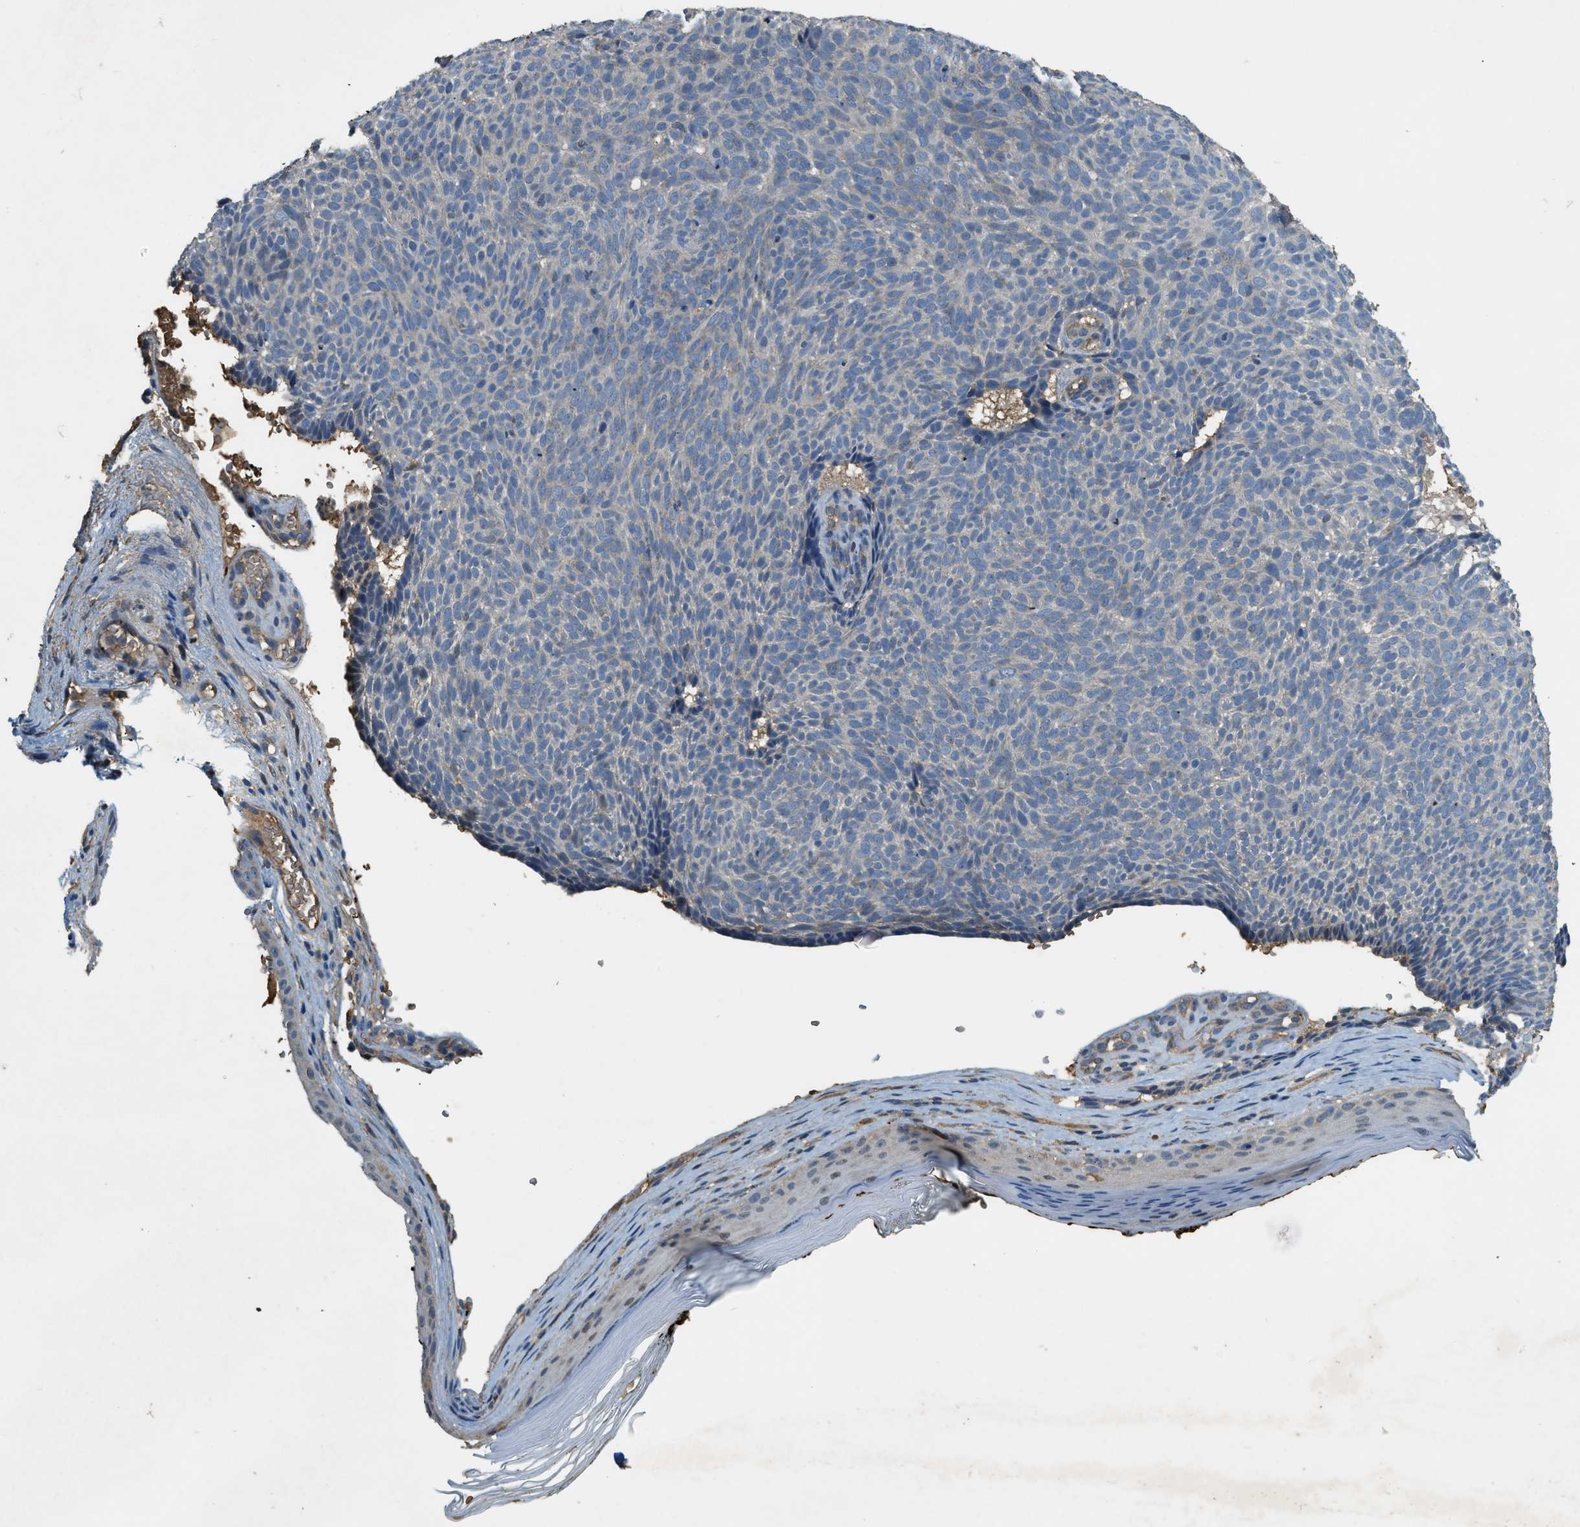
{"staining": {"intensity": "negative", "quantity": "none", "location": "none"}, "tissue": "skin cancer", "cell_type": "Tumor cells", "image_type": "cancer", "snomed": [{"axis": "morphology", "description": "Basal cell carcinoma"}, {"axis": "topography", "description": "Skin"}], "caption": "The immunohistochemistry image has no significant expression in tumor cells of skin cancer (basal cell carcinoma) tissue.", "gene": "CFLAR", "patient": {"sex": "male", "age": 61}}